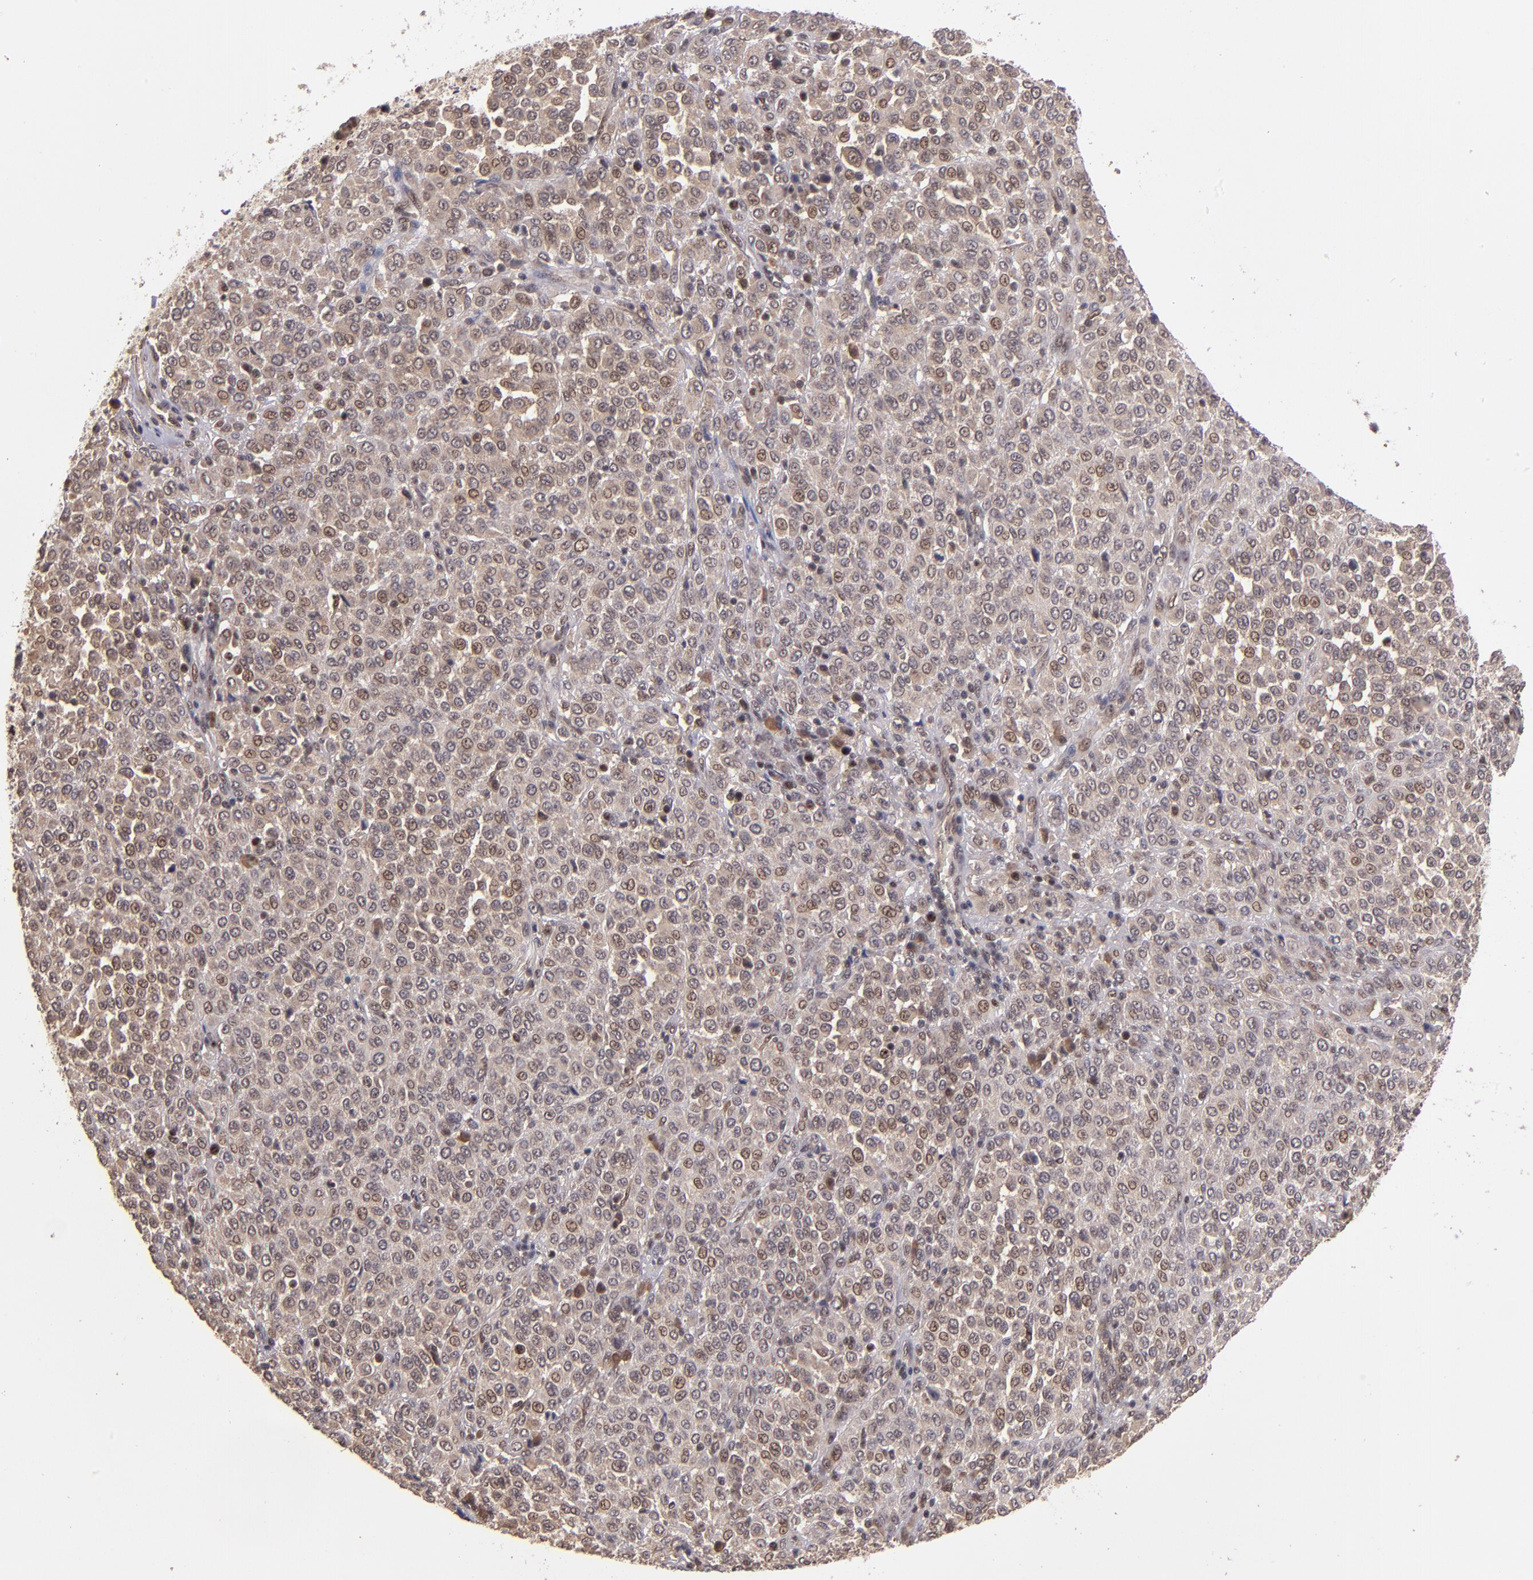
{"staining": {"intensity": "weak", "quantity": "<25%", "location": "nuclear"}, "tissue": "melanoma", "cell_type": "Tumor cells", "image_type": "cancer", "snomed": [{"axis": "morphology", "description": "Malignant melanoma, Metastatic site"}, {"axis": "topography", "description": "Pancreas"}], "caption": "An IHC histopathology image of melanoma is shown. There is no staining in tumor cells of melanoma.", "gene": "ABHD12B", "patient": {"sex": "female", "age": 30}}